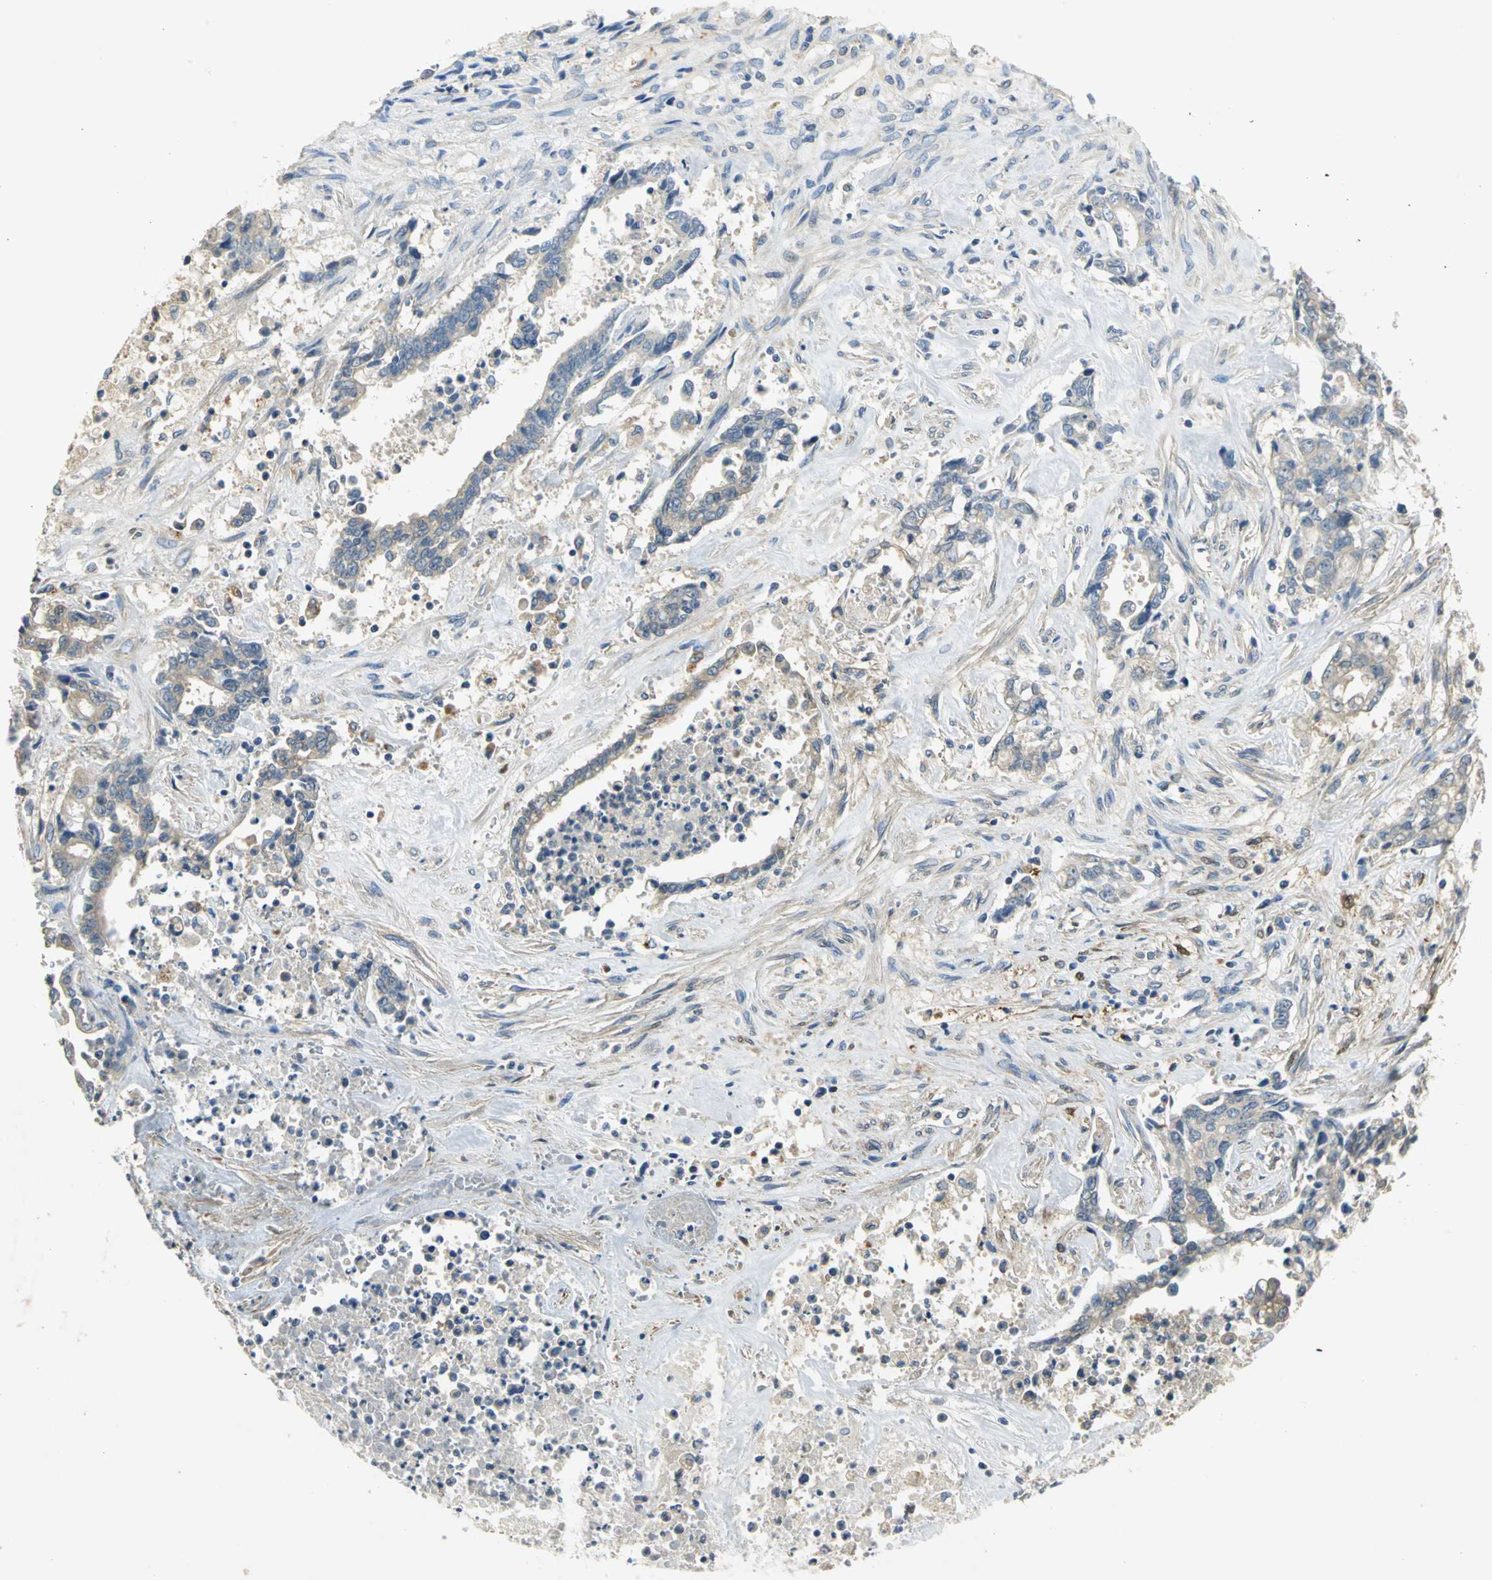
{"staining": {"intensity": "weak", "quantity": "<25%", "location": "cytoplasmic/membranous"}, "tissue": "liver cancer", "cell_type": "Tumor cells", "image_type": "cancer", "snomed": [{"axis": "morphology", "description": "Cholangiocarcinoma"}, {"axis": "topography", "description": "Liver"}], "caption": "There is no significant staining in tumor cells of liver cholangiocarcinoma.", "gene": "IL17RB", "patient": {"sex": "male", "age": 57}}